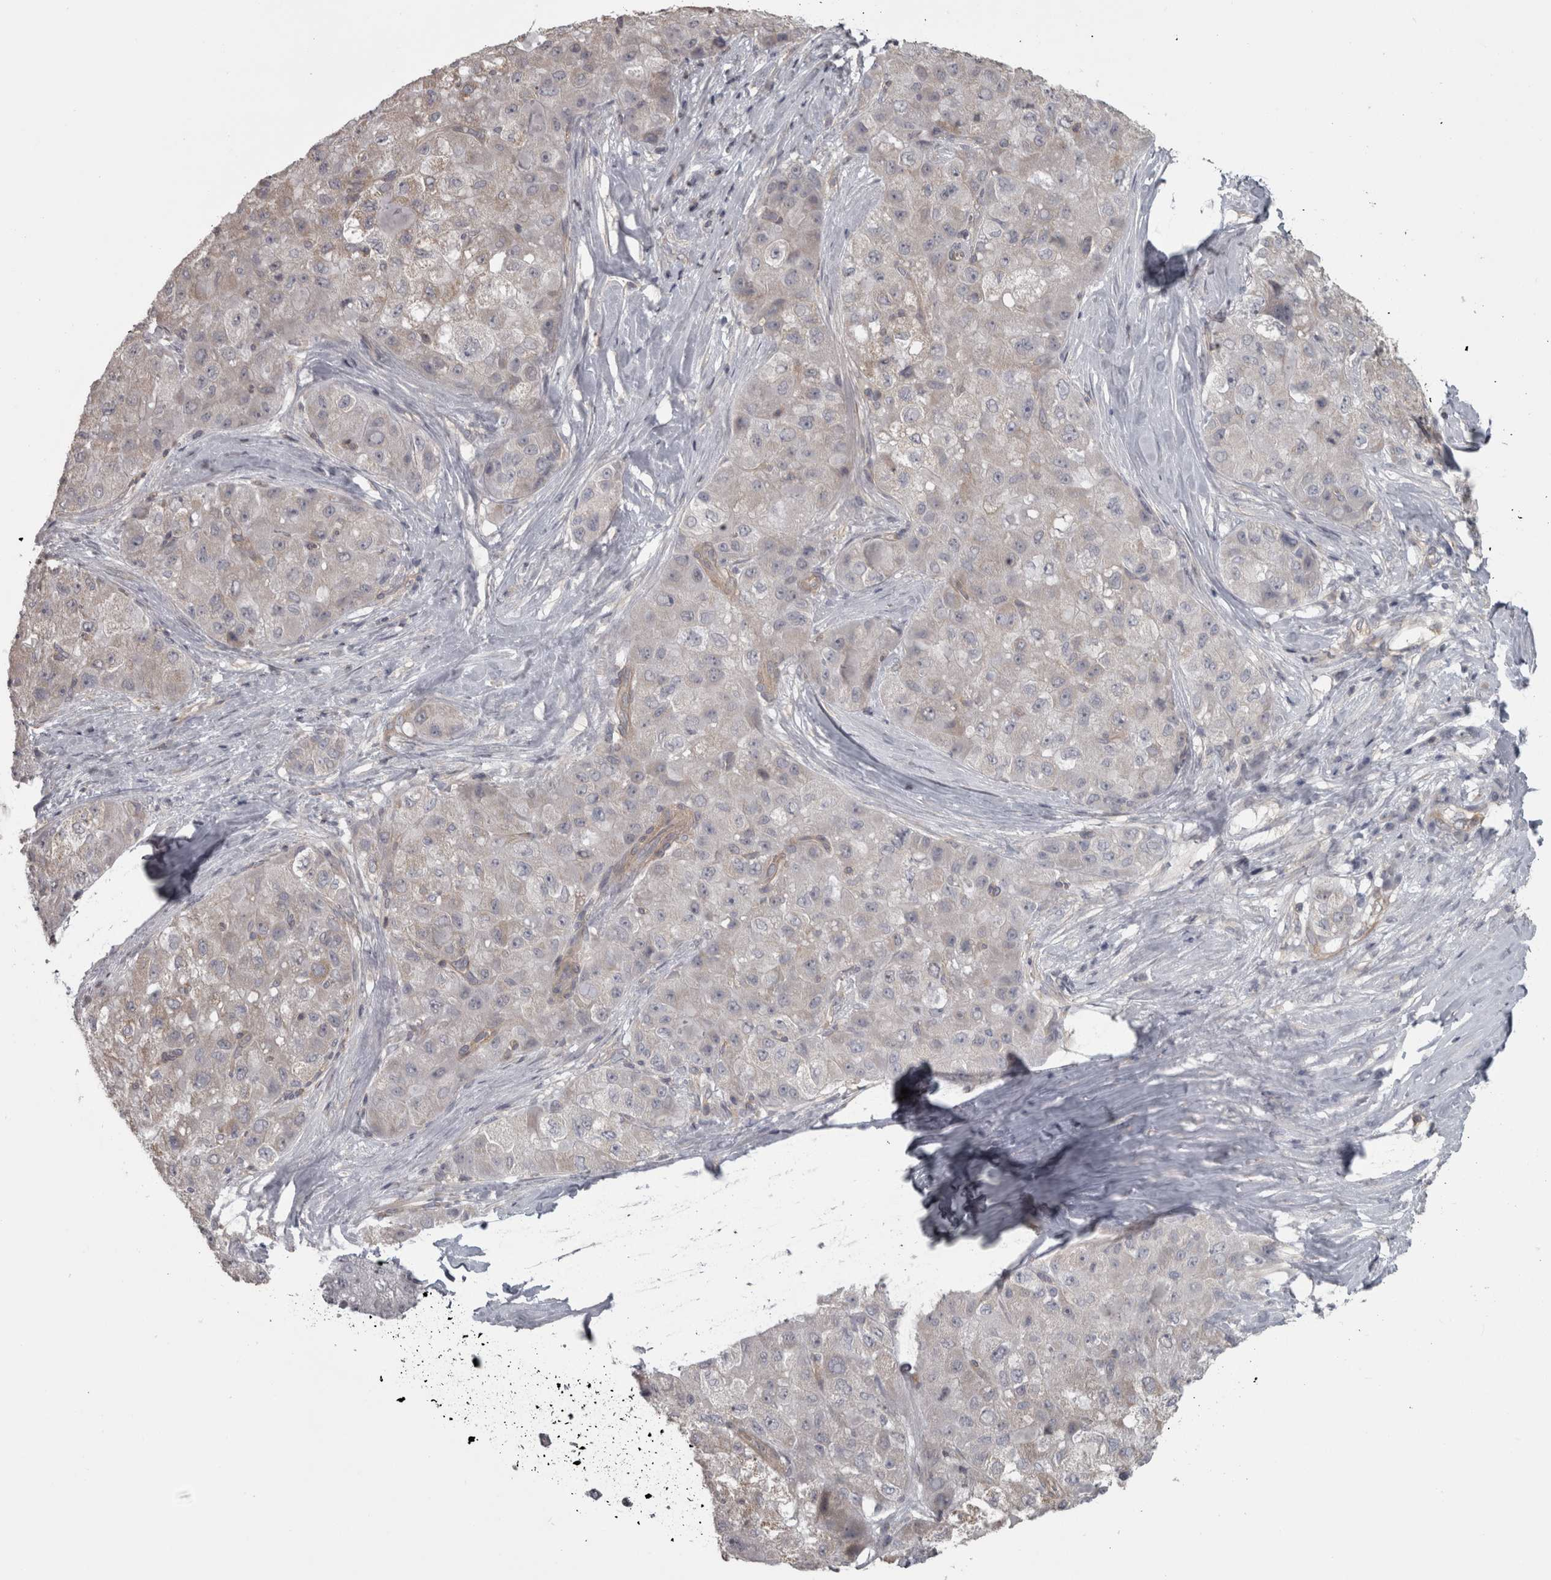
{"staining": {"intensity": "weak", "quantity": "<25%", "location": "cytoplasmic/membranous"}, "tissue": "liver cancer", "cell_type": "Tumor cells", "image_type": "cancer", "snomed": [{"axis": "morphology", "description": "Carcinoma, Hepatocellular, NOS"}, {"axis": "topography", "description": "Liver"}], "caption": "High power microscopy image of an IHC micrograph of liver cancer (hepatocellular carcinoma), revealing no significant positivity in tumor cells.", "gene": "PPP1R12B", "patient": {"sex": "male", "age": 80}}